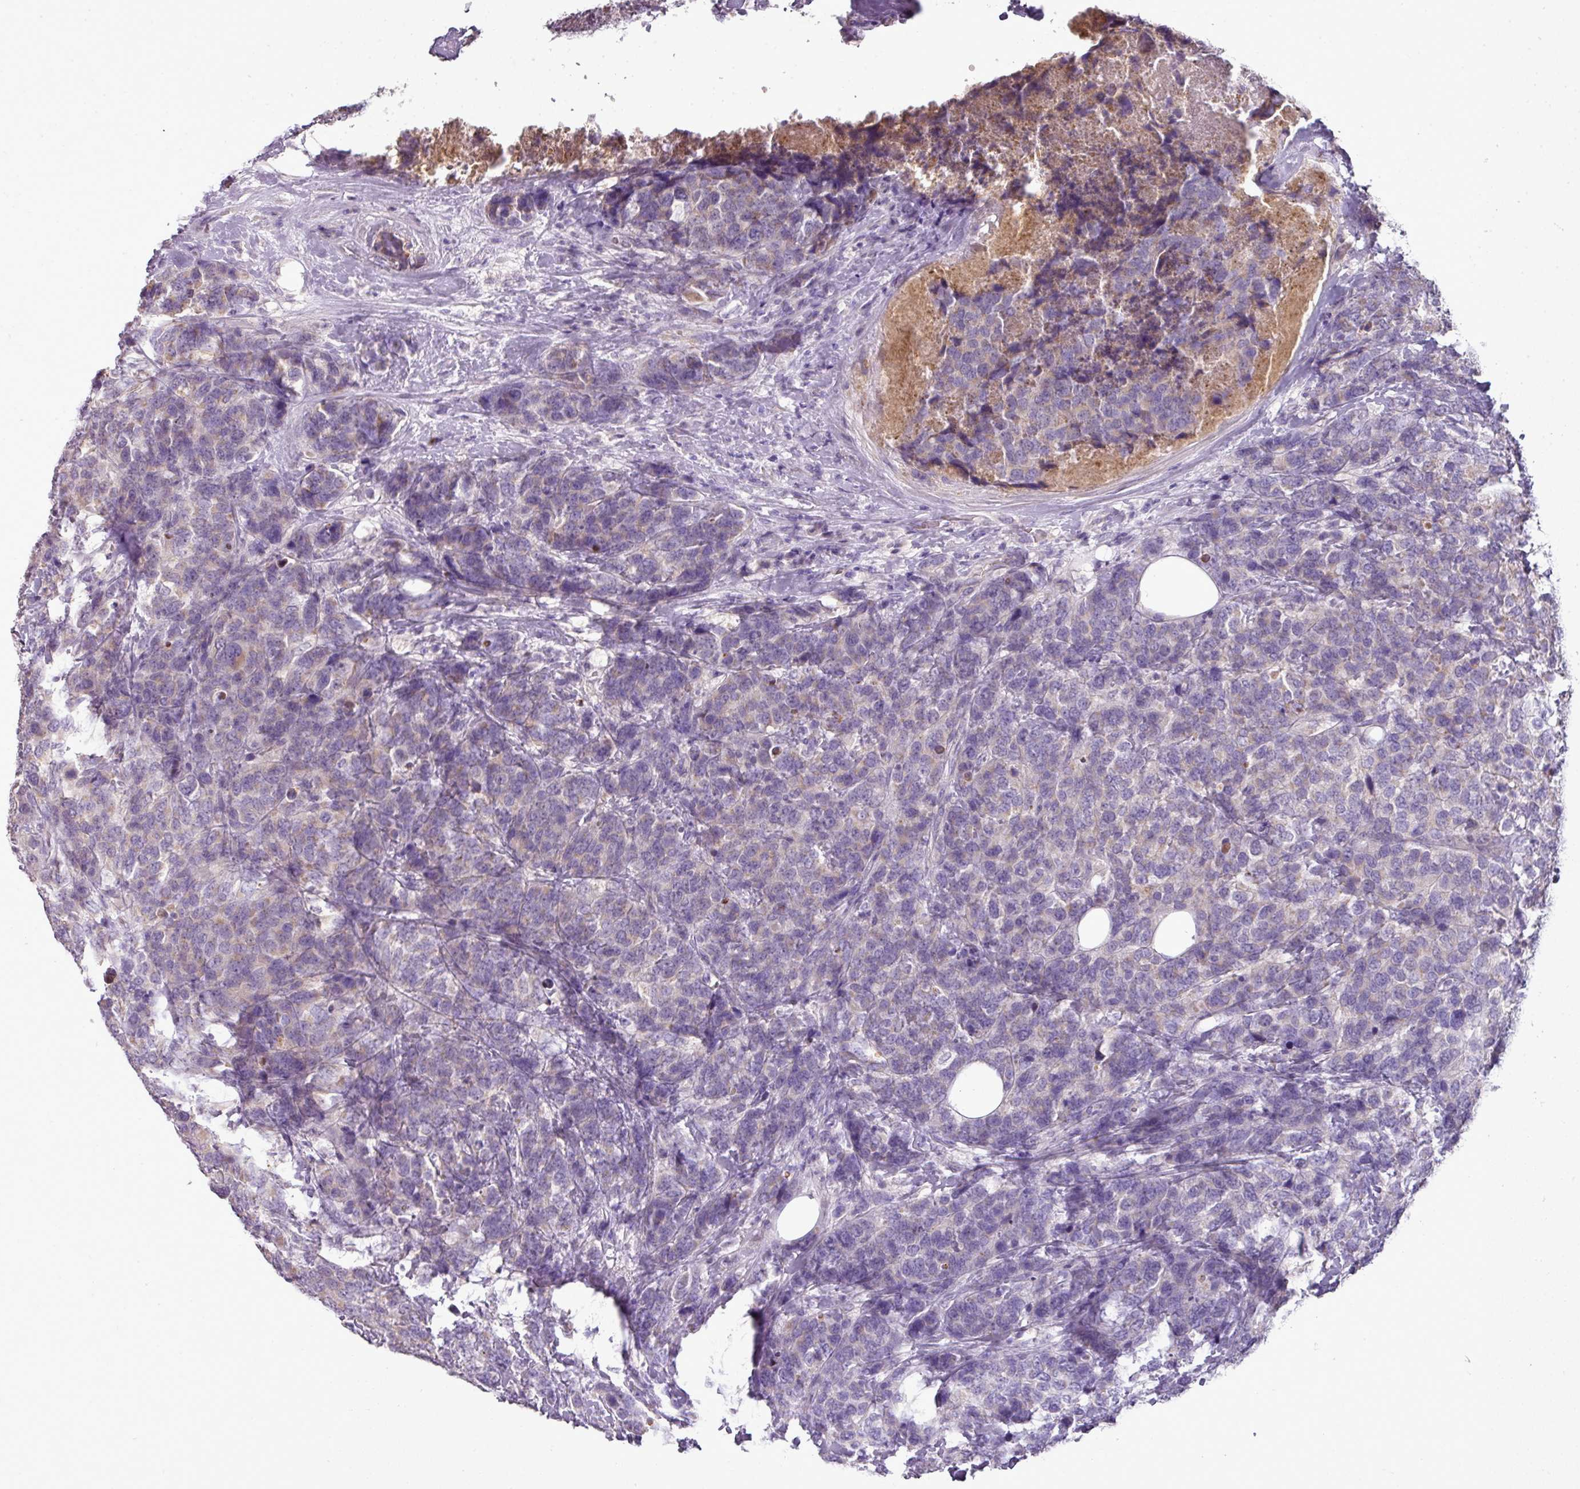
{"staining": {"intensity": "weak", "quantity": "<25%", "location": "cytoplasmic/membranous"}, "tissue": "breast cancer", "cell_type": "Tumor cells", "image_type": "cancer", "snomed": [{"axis": "morphology", "description": "Lobular carcinoma"}, {"axis": "topography", "description": "Breast"}], "caption": "Immunohistochemistry (IHC) photomicrograph of human breast cancer stained for a protein (brown), which exhibits no positivity in tumor cells.", "gene": "BRINP2", "patient": {"sex": "female", "age": 59}}